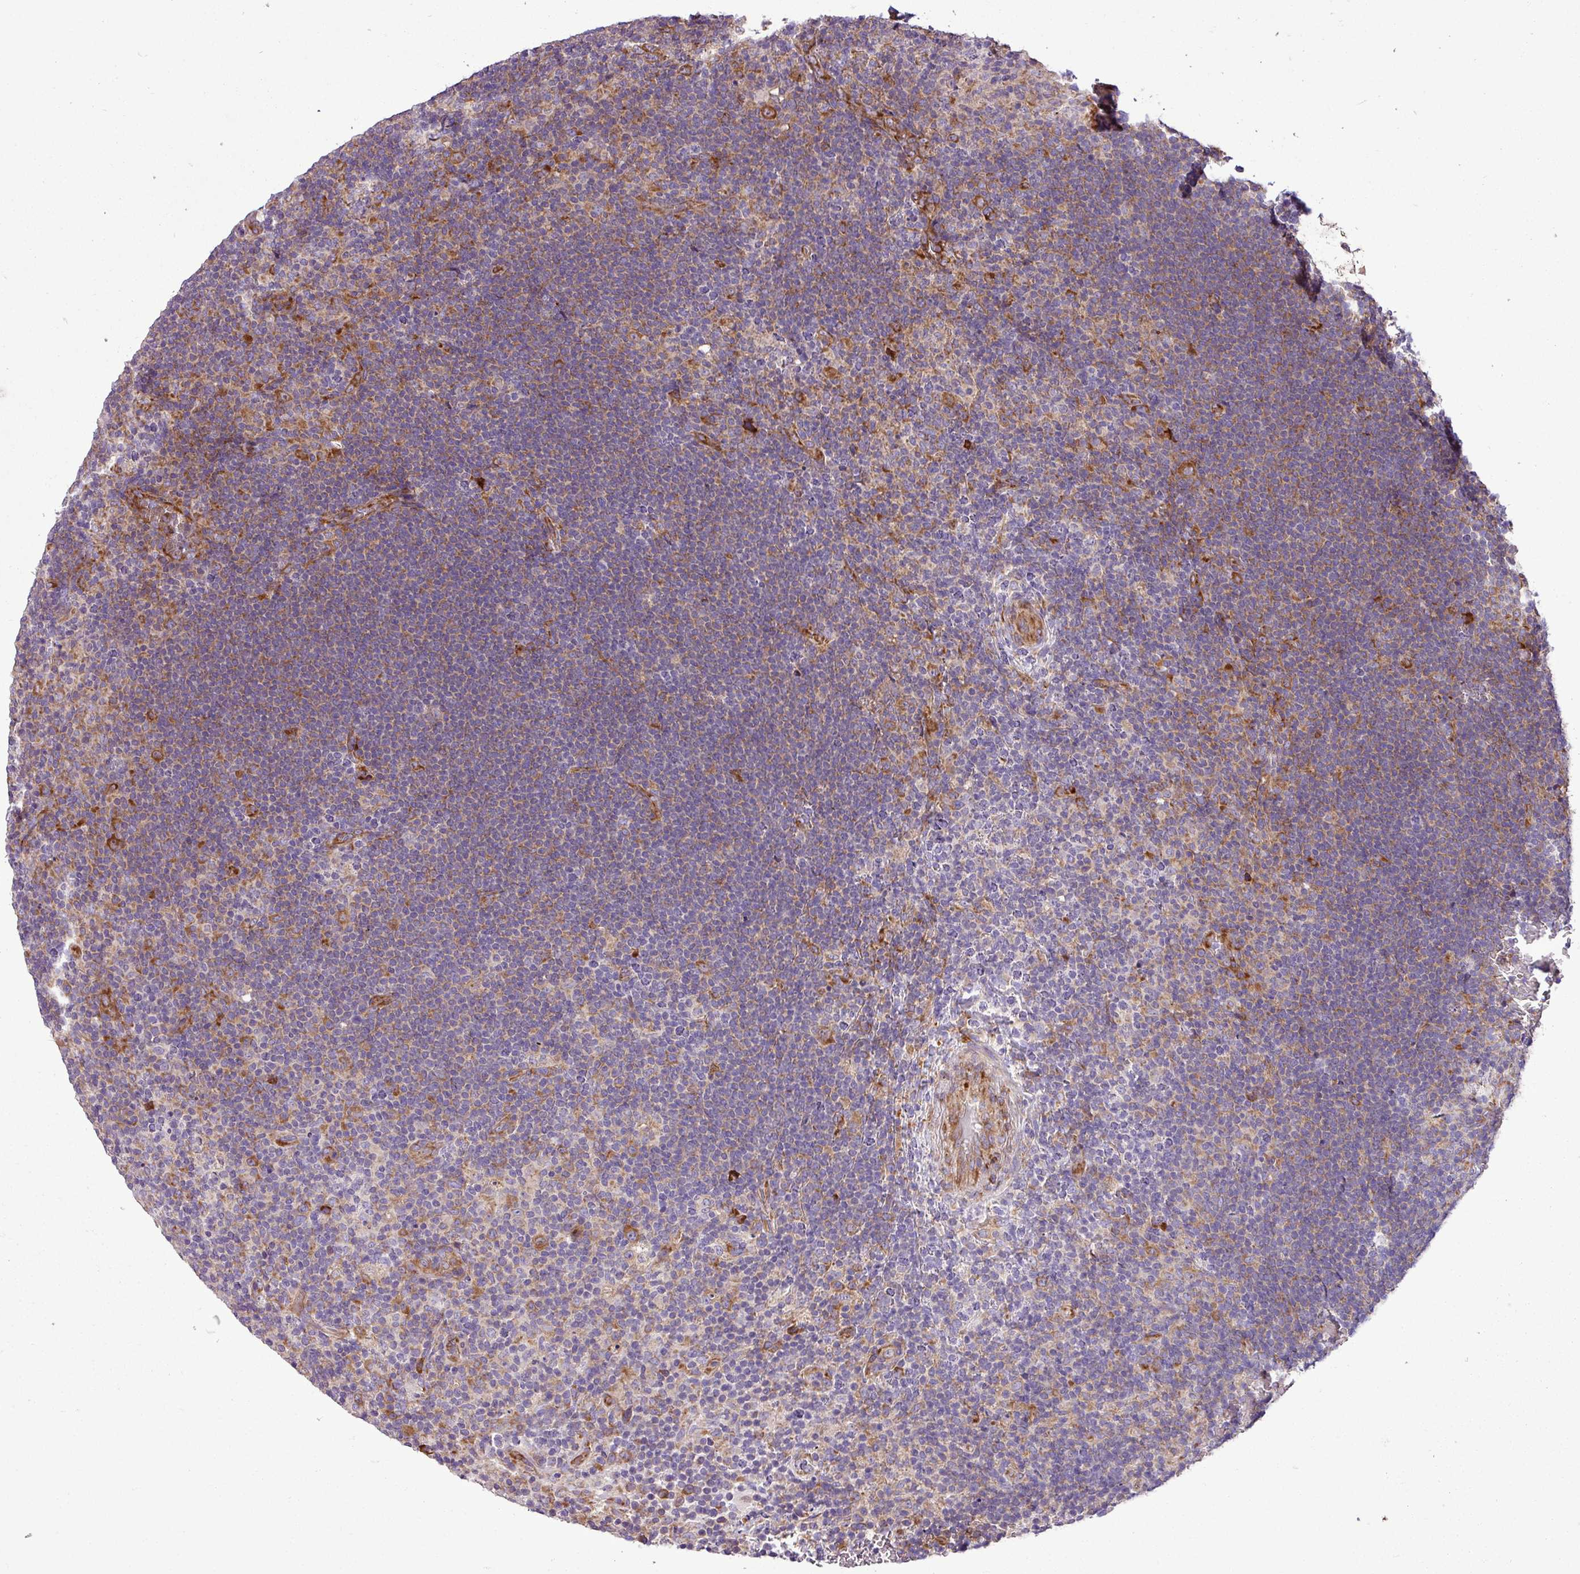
{"staining": {"intensity": "moderate", "quantity": ">75%", "location": "cytoplasmic/membranous"}, "tissue": "lymphoma", "cell_type": "Tumor cells", "image_type": "cancer", "snomed": [{"axis": "morphology", "description": "Hodgkin's disease, NOS"}, {"axis": "topography", "description": "Lymph node"}], "caption": "This photomicrograph displays IHC staining of human lymphoma, with medium moderate cytoplasmic/membranous staining in approximately >75% of tumor cells.", "gene": "RPL13", "patient": {"sex": "female", "age": 57}}